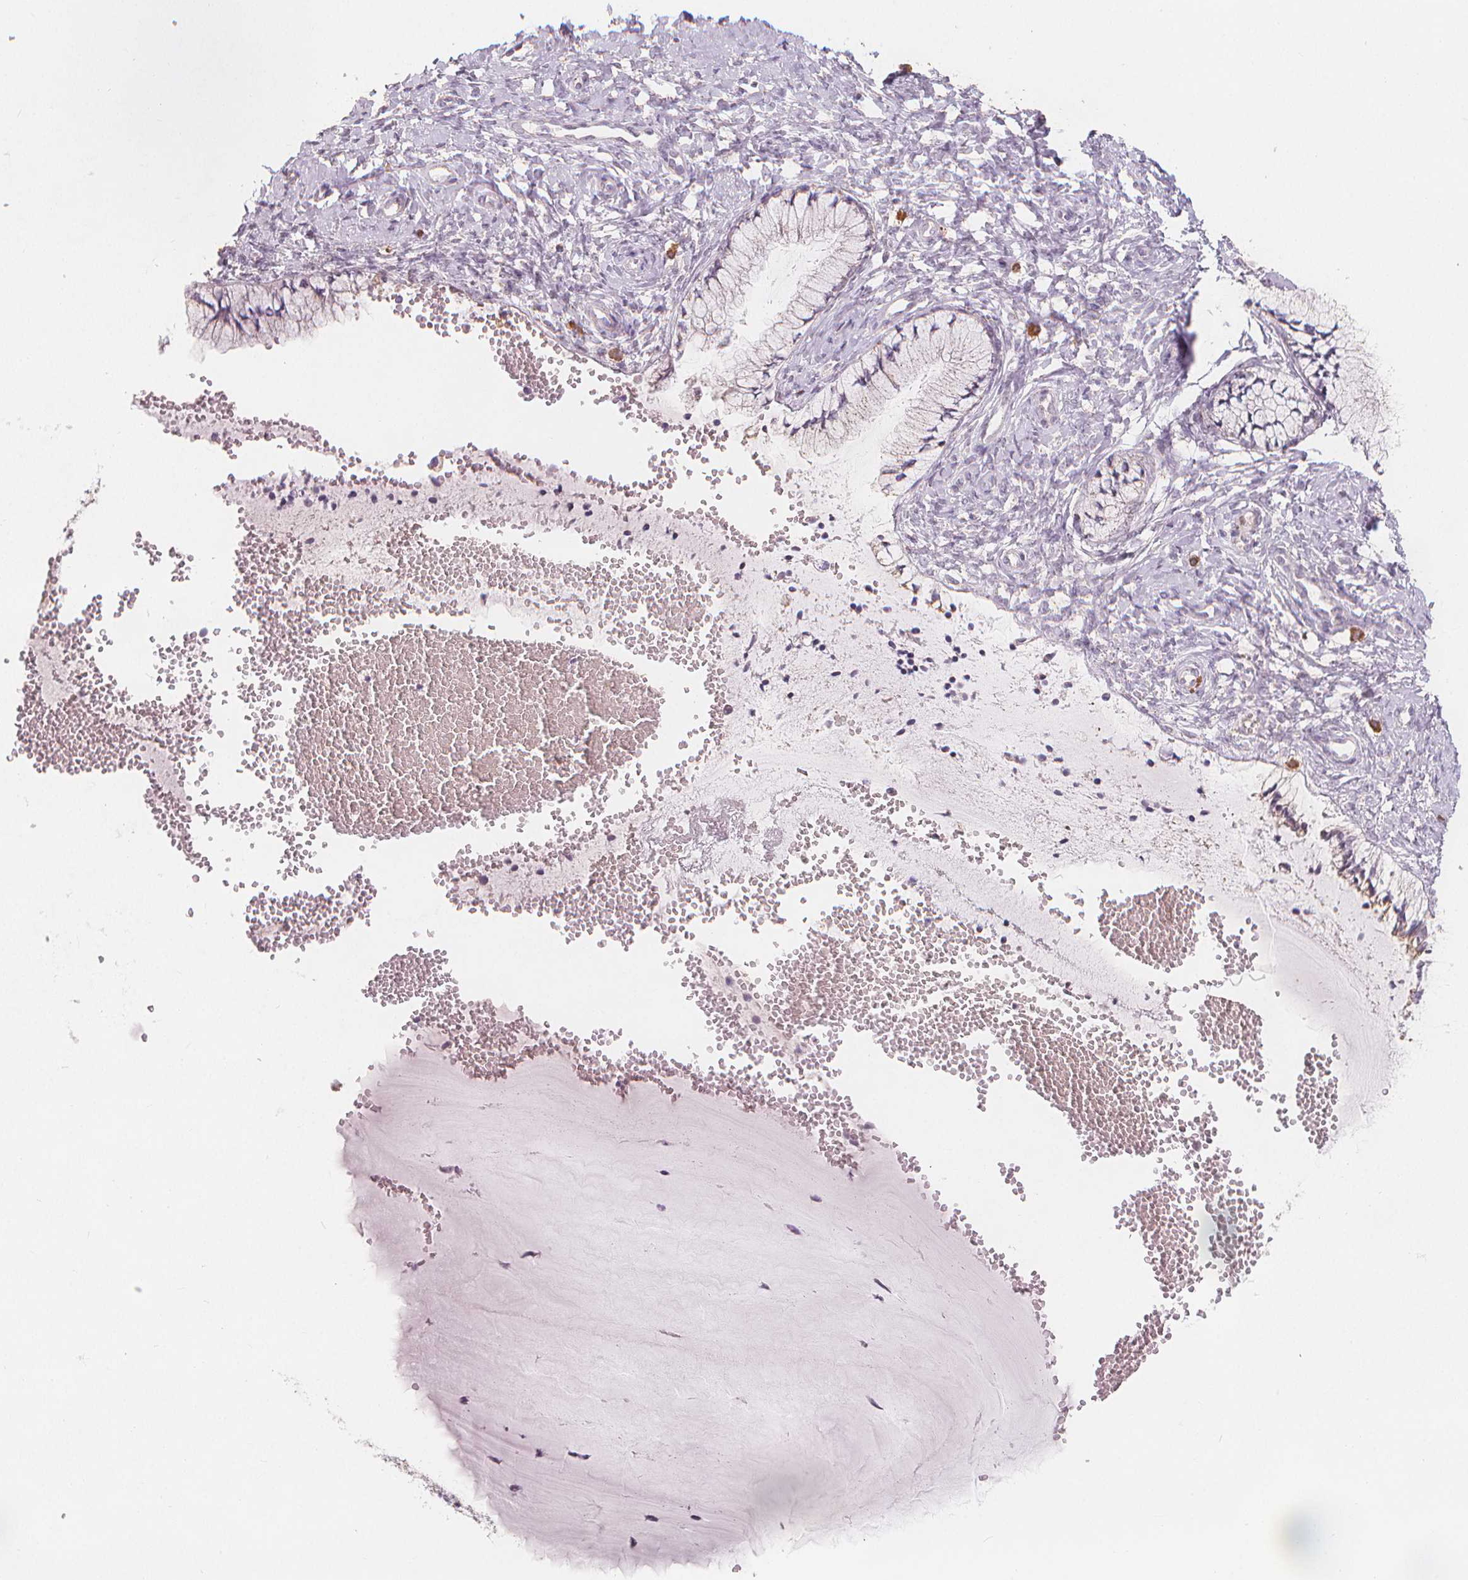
{"staining": {"intensity": "negative", "quantity": "none", "location": "none"}, "tissue": "cervix", "cell_type": "Glandular cells", "image_type": "normal", "snomed": [{"axis": "morphology", "description": "Normal tissue, NOS"}, {"axis": "topography", "description": "Cervix"}], "caption": "DAB (3,3'-diaminobenzidine) immunohistochemical staining of unremarkable human cervix demonstrates no significant staining in glandular cells. (DAB immunohistochemistry (IHC), high magnification).", "gene": "TIPIN", "patient": {"sex": "female", "age": 37}}